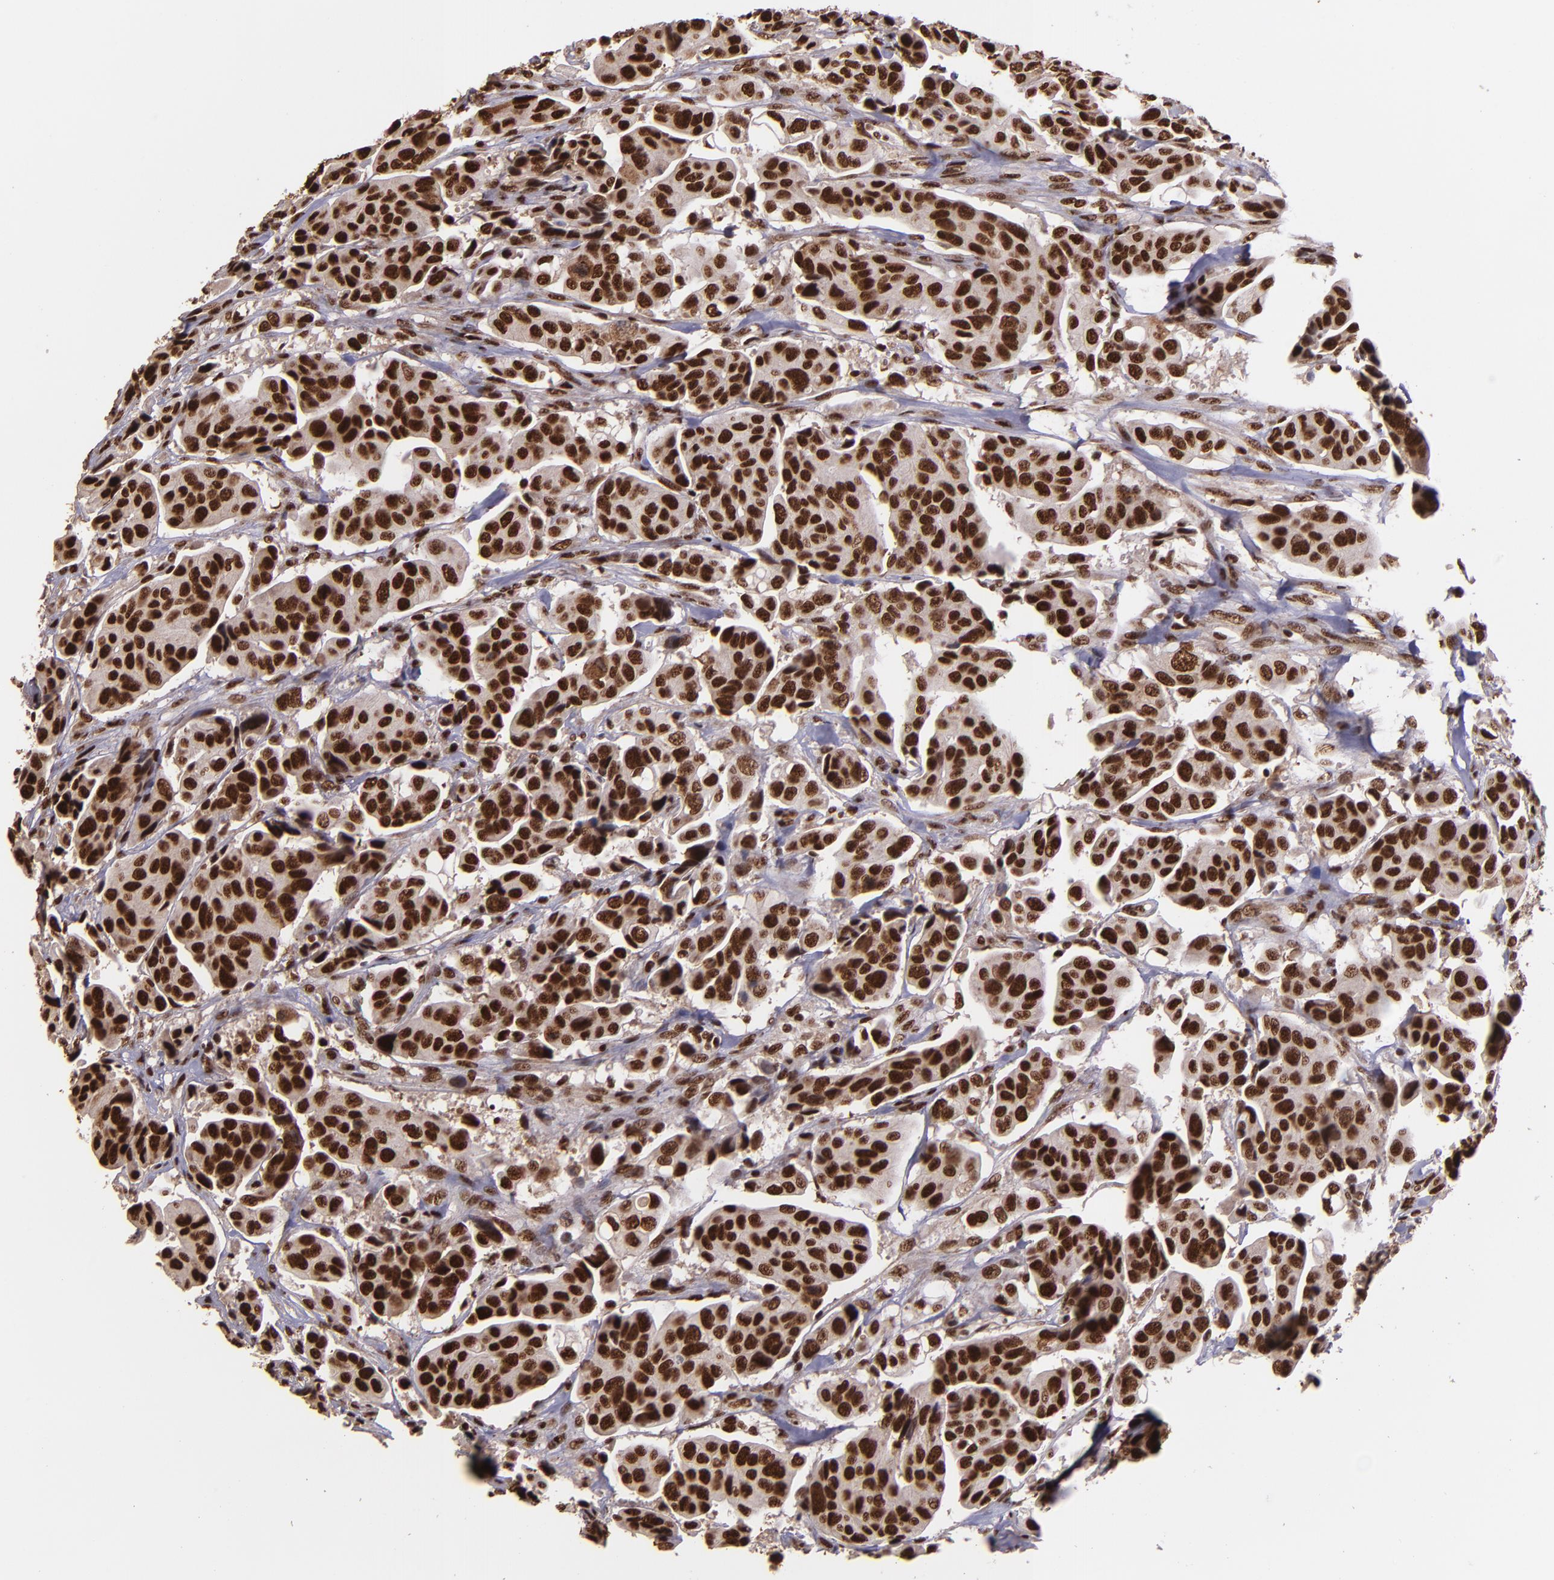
{"staining": {"intensity": "strong", "quantity": ">75%", "location": "nuclear"}, "tissue": "urothelial cancer", "cell_type": "Tumor cells", "image_type": "cancer", "snomed": [{"axis": "morphology", "description": "Adenocarcinoma, NOS"}, {"axis": "topography", "description": "Urinary bladder"}], "caption": "Immunohistochemical staining of human urothelial cancer displays high levels of strong nuclear protein staining in approximately >75% of tumor cells.", "gene": "PQBP1", "patient": {"sex": "male", "age": 61}}